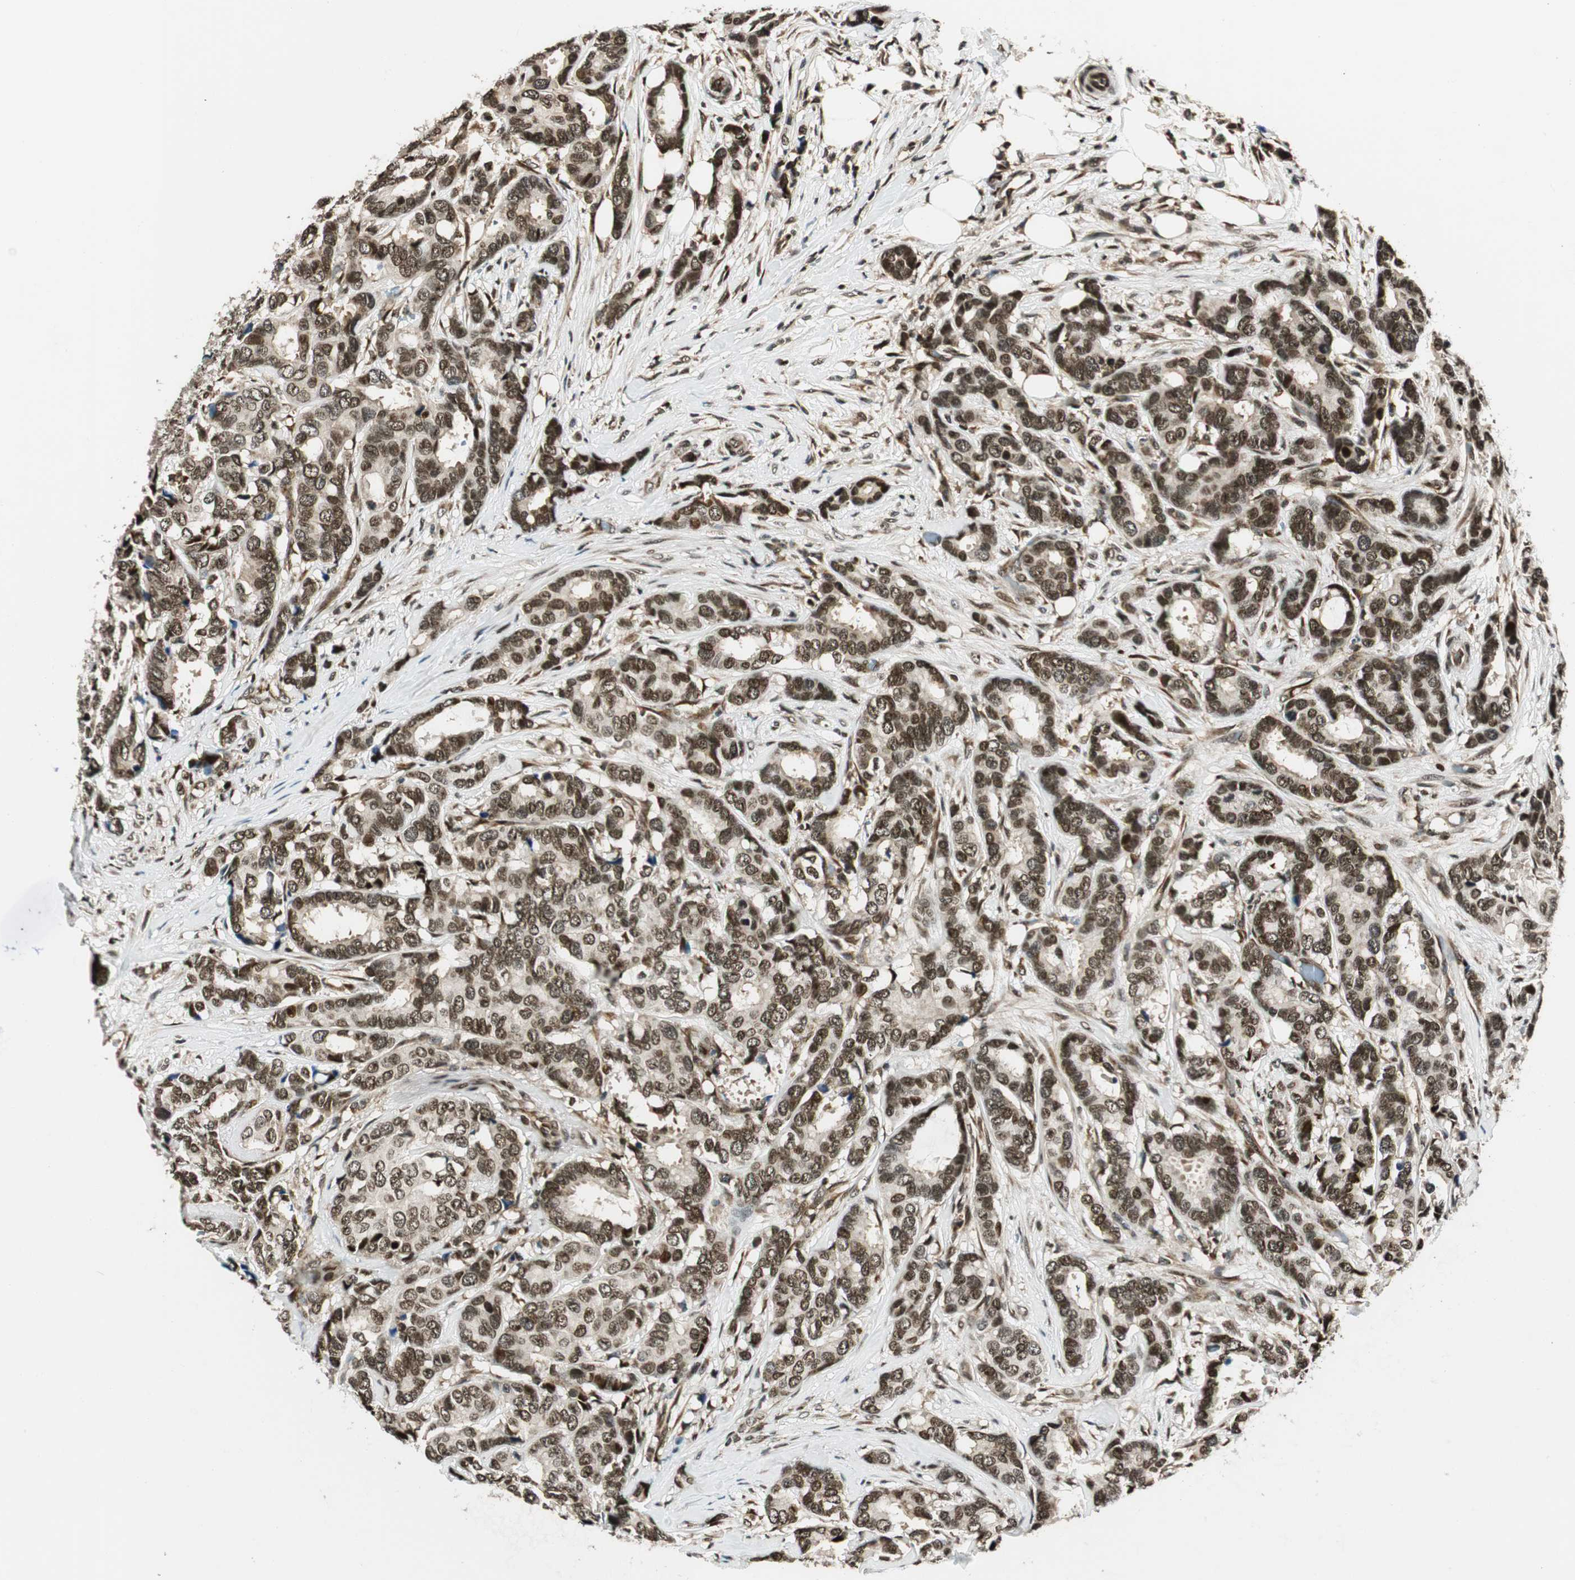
{"staining": {"intensity": "moderate", "quantity": ">75%", "location": "nuclear"}, "tissue": "breast cancer", "cell_type": "Tumor cells", "image_type": "cancer", "snomed": [{"axis": "morphology", "description": "Duct carcinoma"}, {"axis": "topography", "description": "Breast"}], "caption": "Breast cancer stained with a brown dye shows moderate nuclear positive staining in approximately >75% of tumor cells.", "gene": "RING1", "patient": {"sex": "female", "age": 87}}